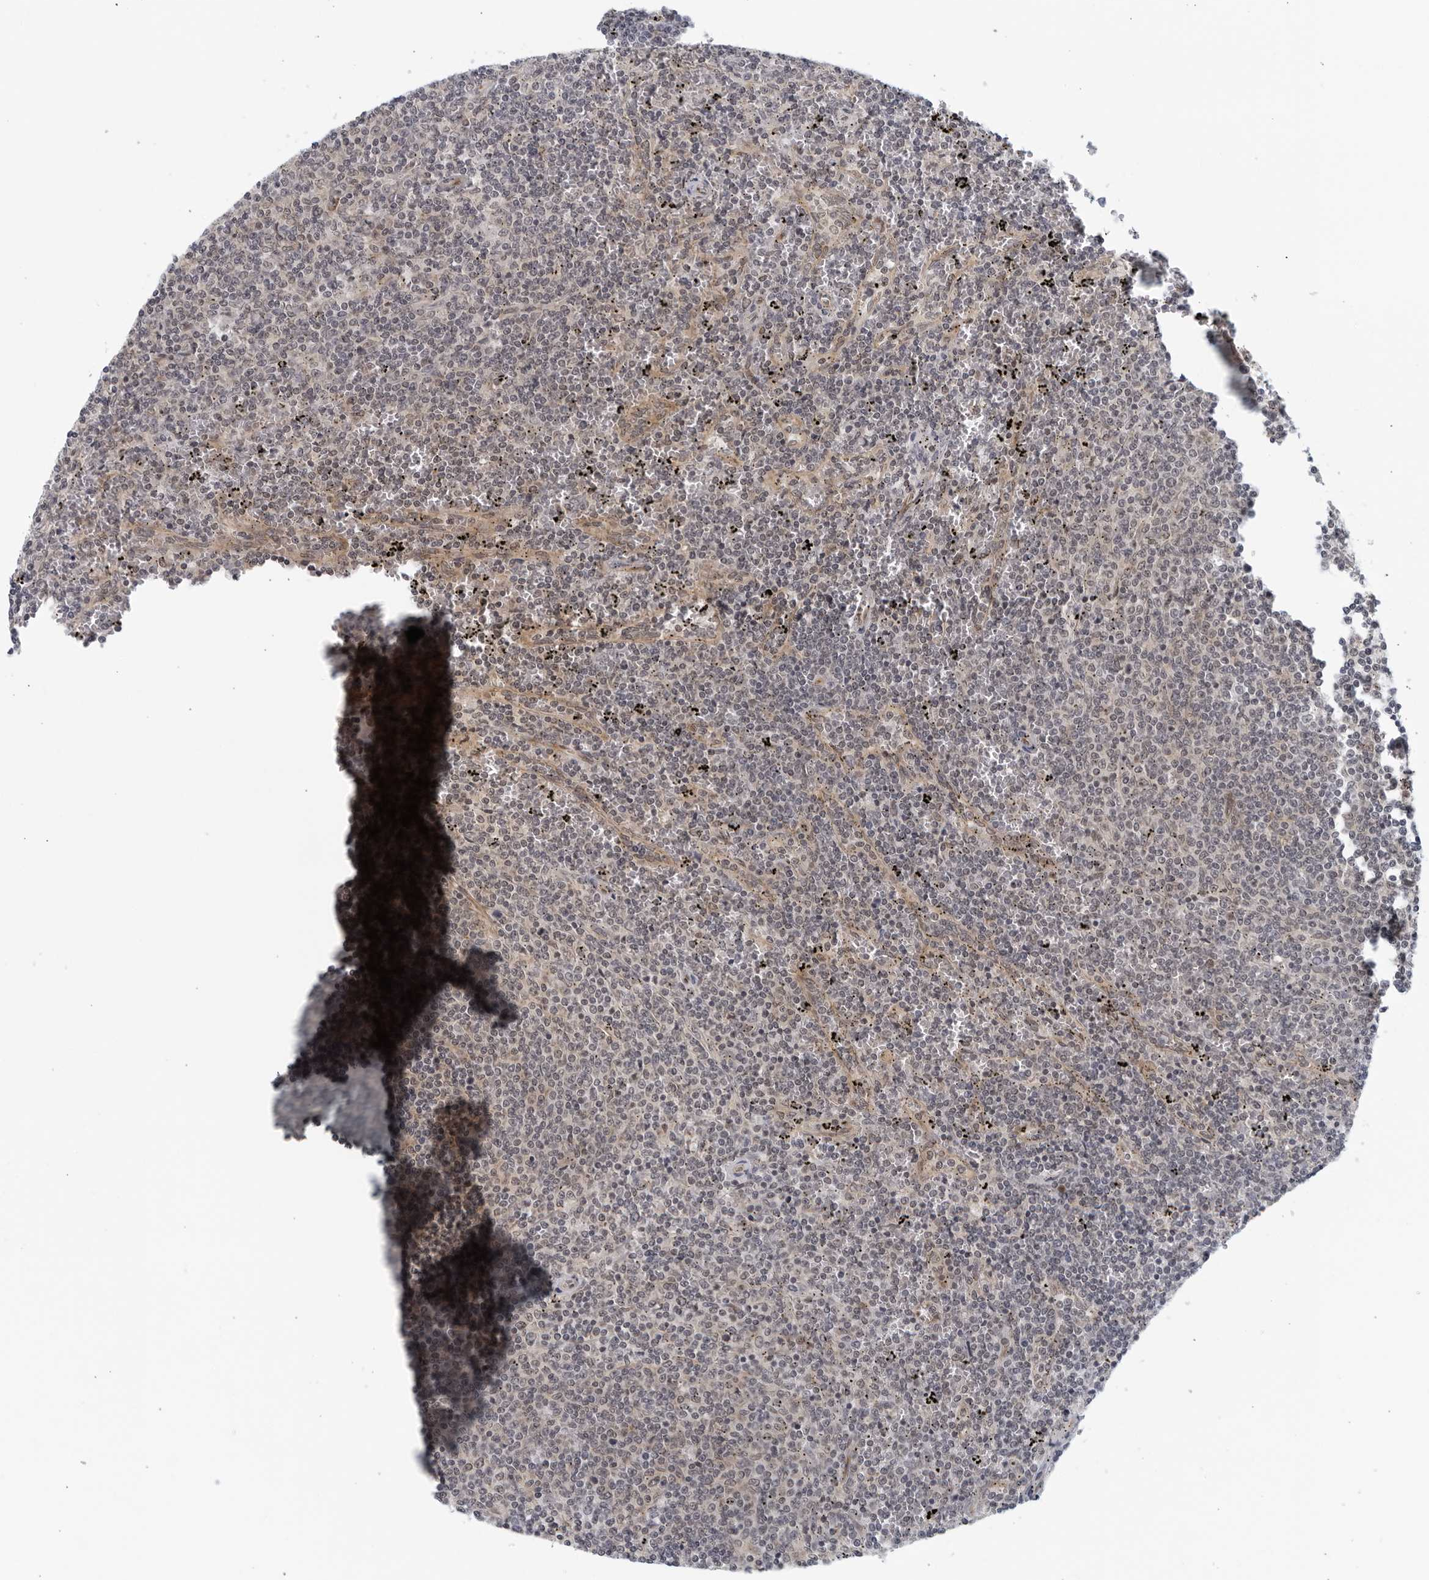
{"staining": {"intensity": "negative", "quantity": "none", "location": "none"}, "tissue": "lymphoma", "cell_type": "Tumor cells", "image_type": "cancer", "snomed": [{"axis": "morphology", "description": "Malignant lymphoma, non-Hodgkin's type, Low grade"}, {"axis": "topography", "description": "Spleen"}], "caption": "This micrograph is of lymphoma stained with immunohistochemistry to label a protein in brown with the nuclei are counter-stained blue. There is no positivity in tumor cells. The staining is performed using DAB brown chromogen with nuclei counter-stained in using hematoxylin.", "gene": "RC3H1", "patient": {"sex": "female", "age": 50}}